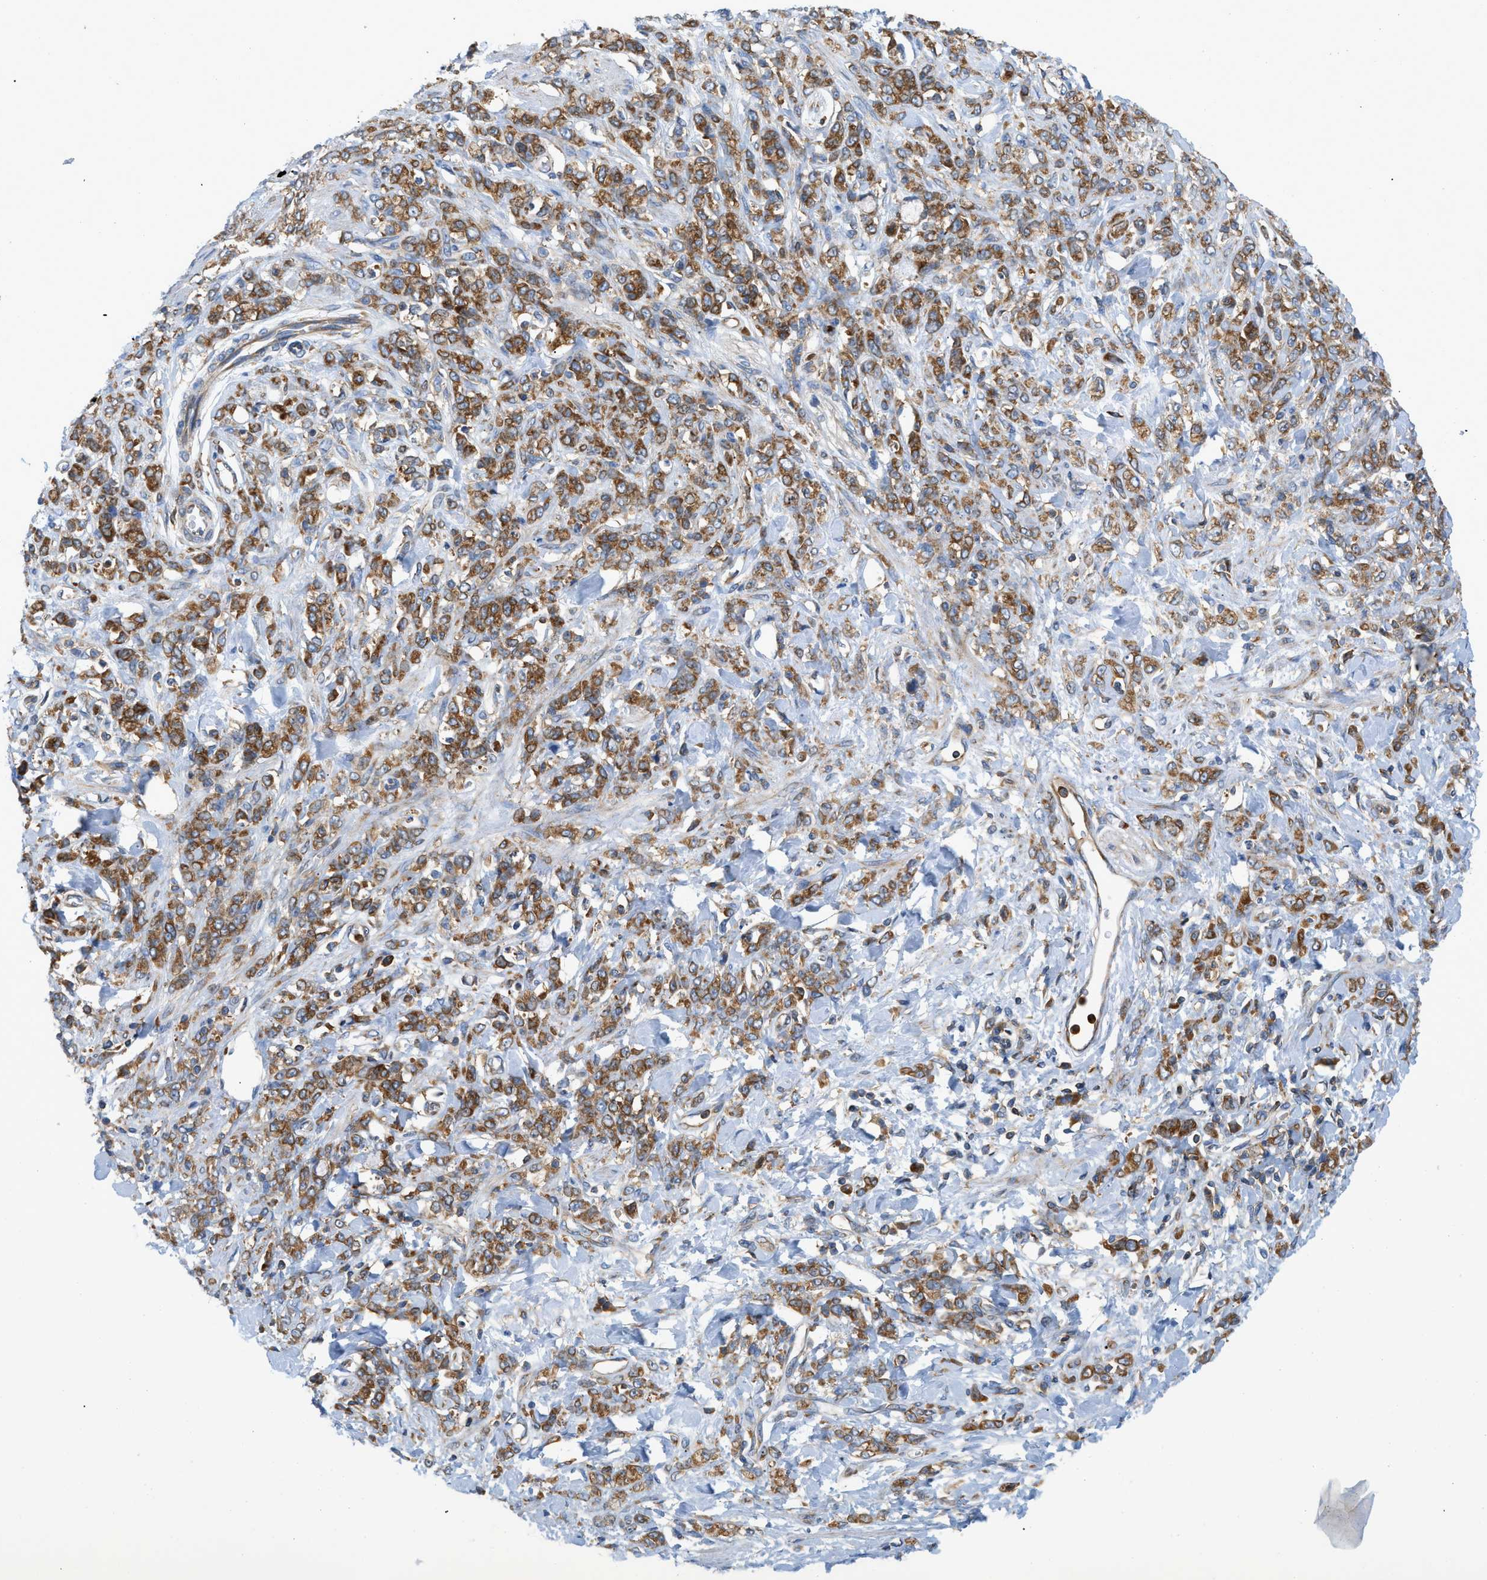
{"staining": {"intensity": "moderate", "quantity": ">75%", "location": "cytoplasmic/membranous"}, "tissue": "stomach cancer", "cell_type": "Tumor cells", "image_type": "cancer", "snomed": [{"axis": "morphology", "description": "Normal tissue, NOS"}, {"axis": "morphology", "description": "Adenocarcinoma, NOS"}, {"axis": "topography", "description": "Stomach"}], "caption": "Moderate cytoplasmic/membranous protein positivity is present in about >75% of tumor cells in stomach cancer (adenocarcinoma).", "gene": "GPAT4", "patient": {"sex": "male", "age": 82}}